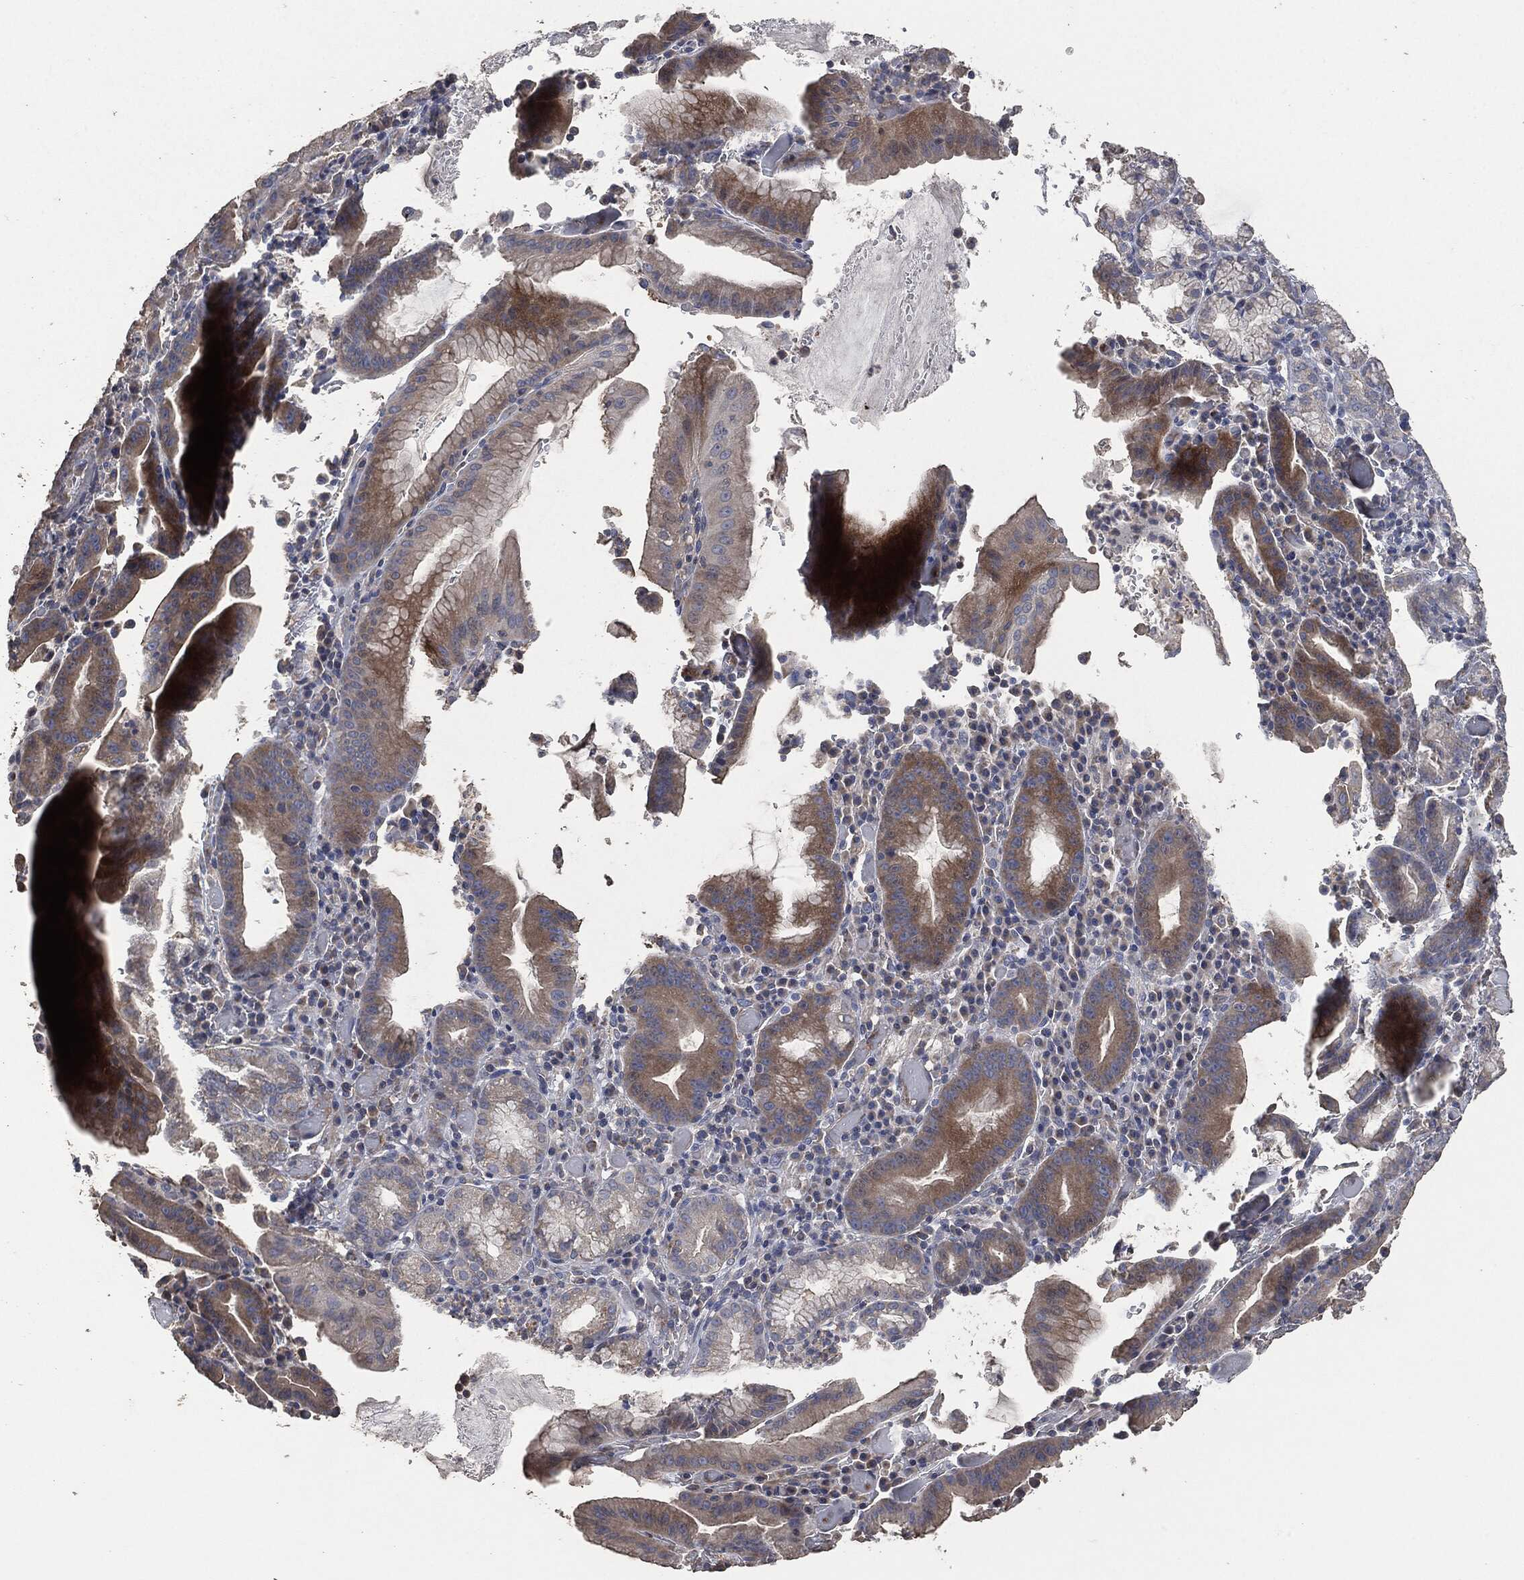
{"staining": {"intensity": "moderate", "quantity": "25%-75%", "location": "cytoplasmic/membranous"}, "tissue": "stomach cancer", "cell_type": "Tumor cells", "image_type": "cancer", "snomed": [{"axis": "morphology", "description": "Adenocarcinoma, NOS"}, {"axis": "topography", "description": "Stomach"}], "caption": "Moderate cytoplasmic/membranous protein expression is present in about 25%-75% of tumor cells in stomach cancer (adenocarcinoma).", "gene": "MSLN", "patient": {"sex": "male", "age": 79}}